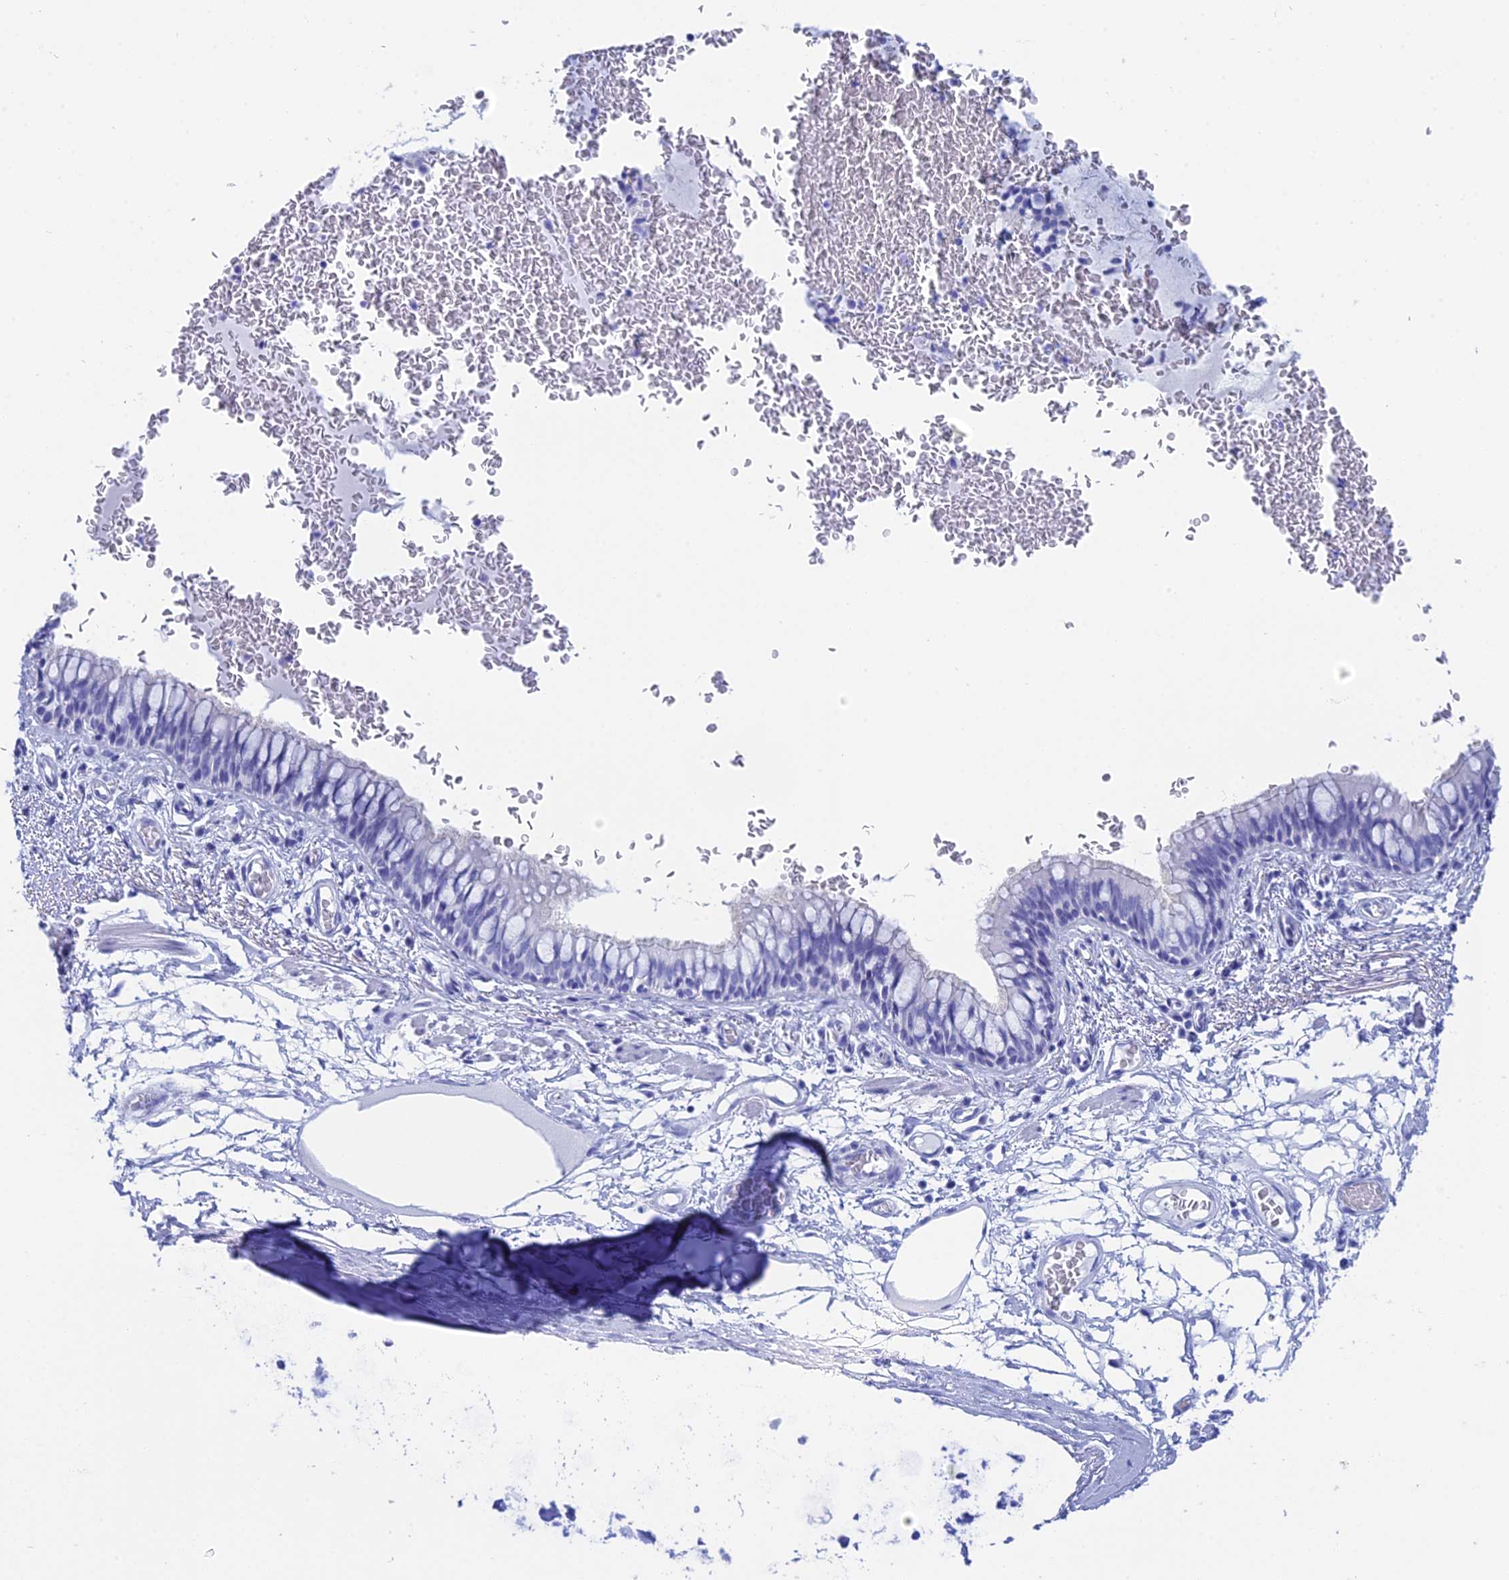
{"staining": {"intensity": "negative", "quantity": "none", "location": "none"}, "tissue": "bronchus", "cell_type": "Respiratory epithelial cells", "image_type": "normal", "snomed": [{"axis": "morphology", "description": "Normal tissue, NOS"}, {"axis": "topography", "description": "Cartilage tissue"}, {"axis": "topography", "description": "Bronchus"}], "caption": "Human bronchus stained for a protein using IHC displays no expression in respiratory epithelial cells.", "gene": "TEX101", "patient": {"sex": "female", "age": 36}}